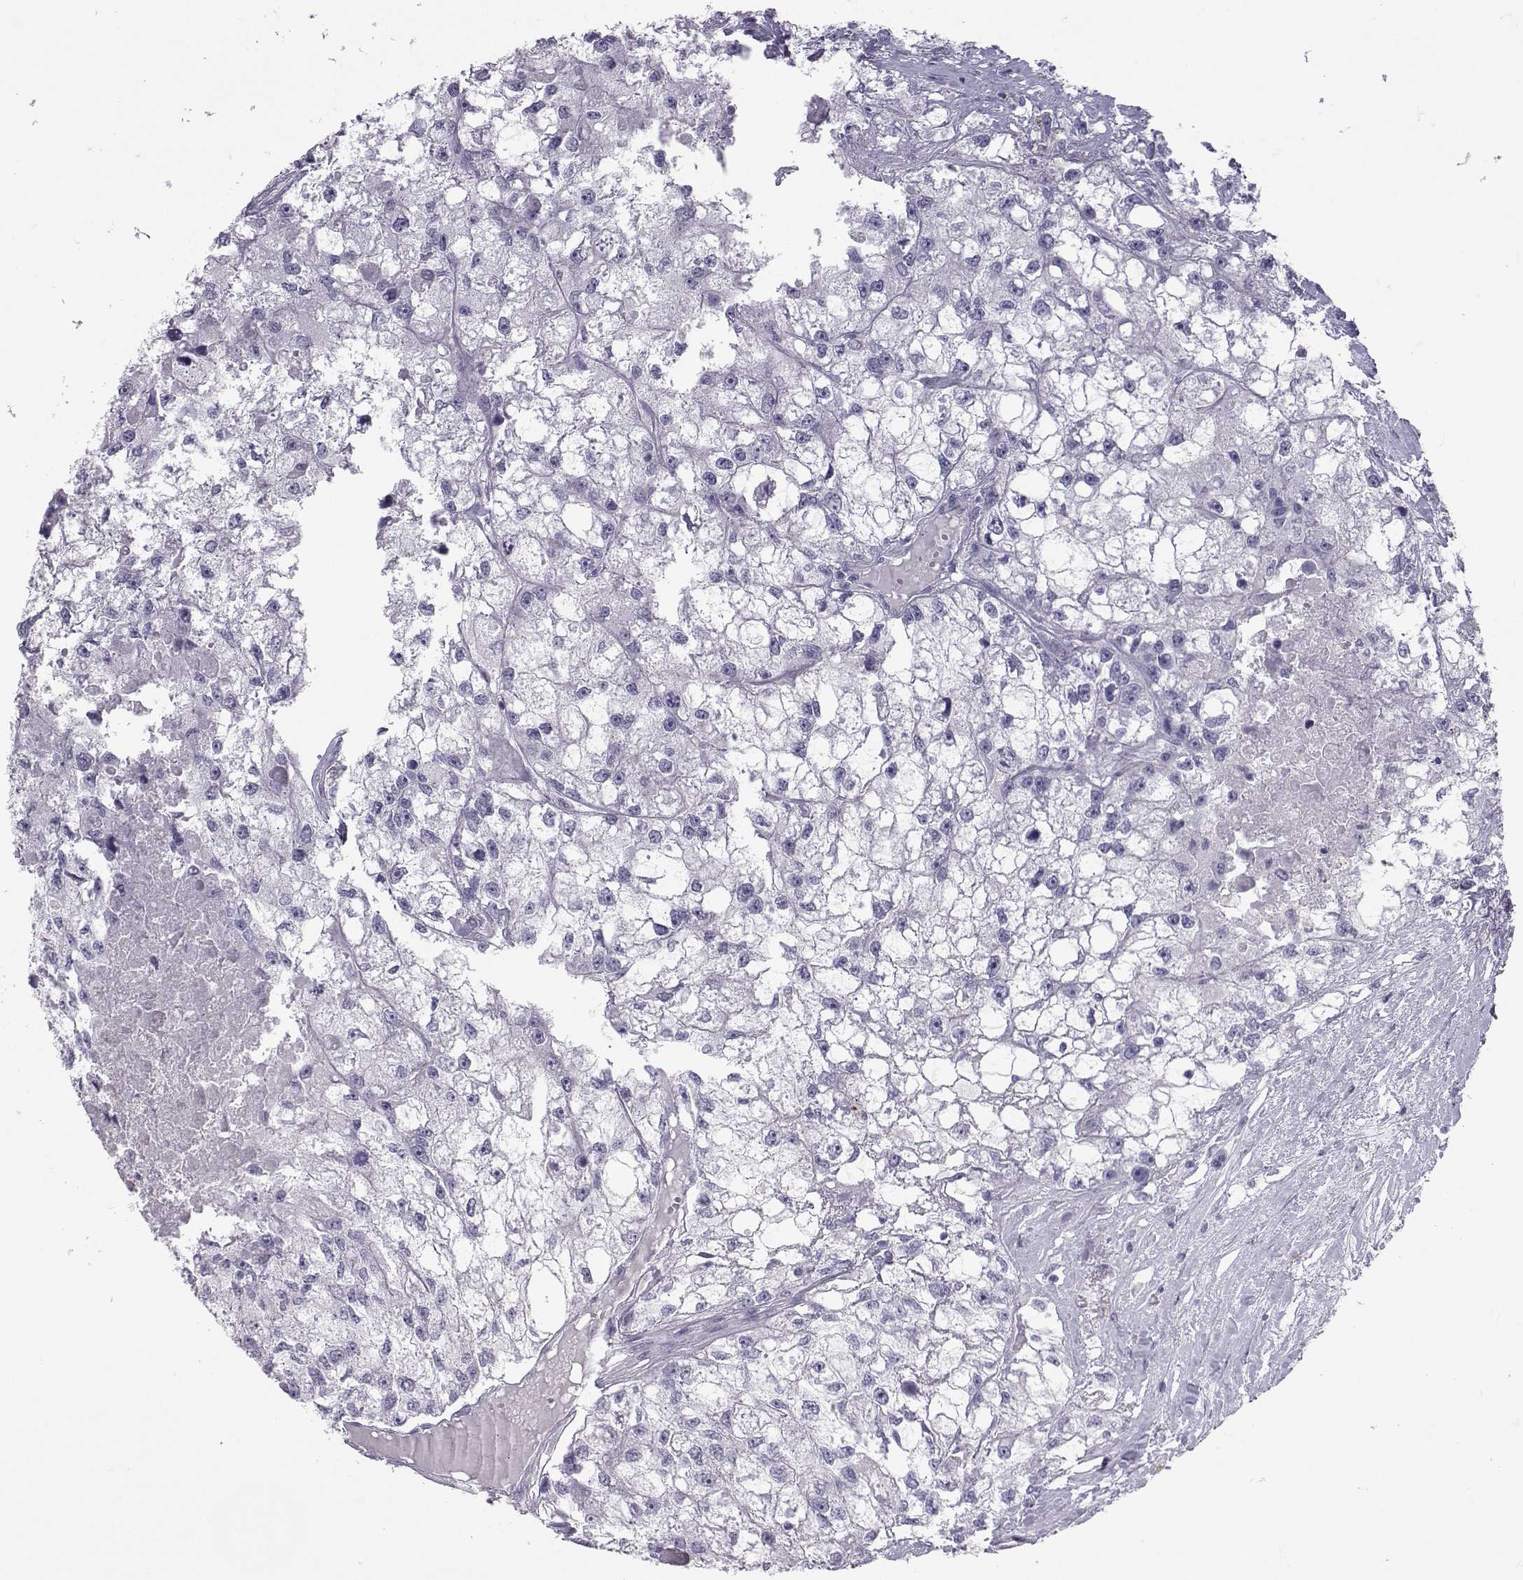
{"staining": {"intensity": "negative", "quantity": "none", "location": "none"}, "tissue": "renal cancer", "cell_type": "Tumor cells", "image_type": "cancer", "snomed": [{"axis": "morphology", "description": "Adenocarcinoma, NOS"}, {"axis": "topography", "description": "Kidney"}], "caption": "Histopathology image shows no protein expression in tumor cells of adenocarcinoma (renal) tissue.", "gene": "PCSK1N", "patient": {"sex": "male", "age": 56}}